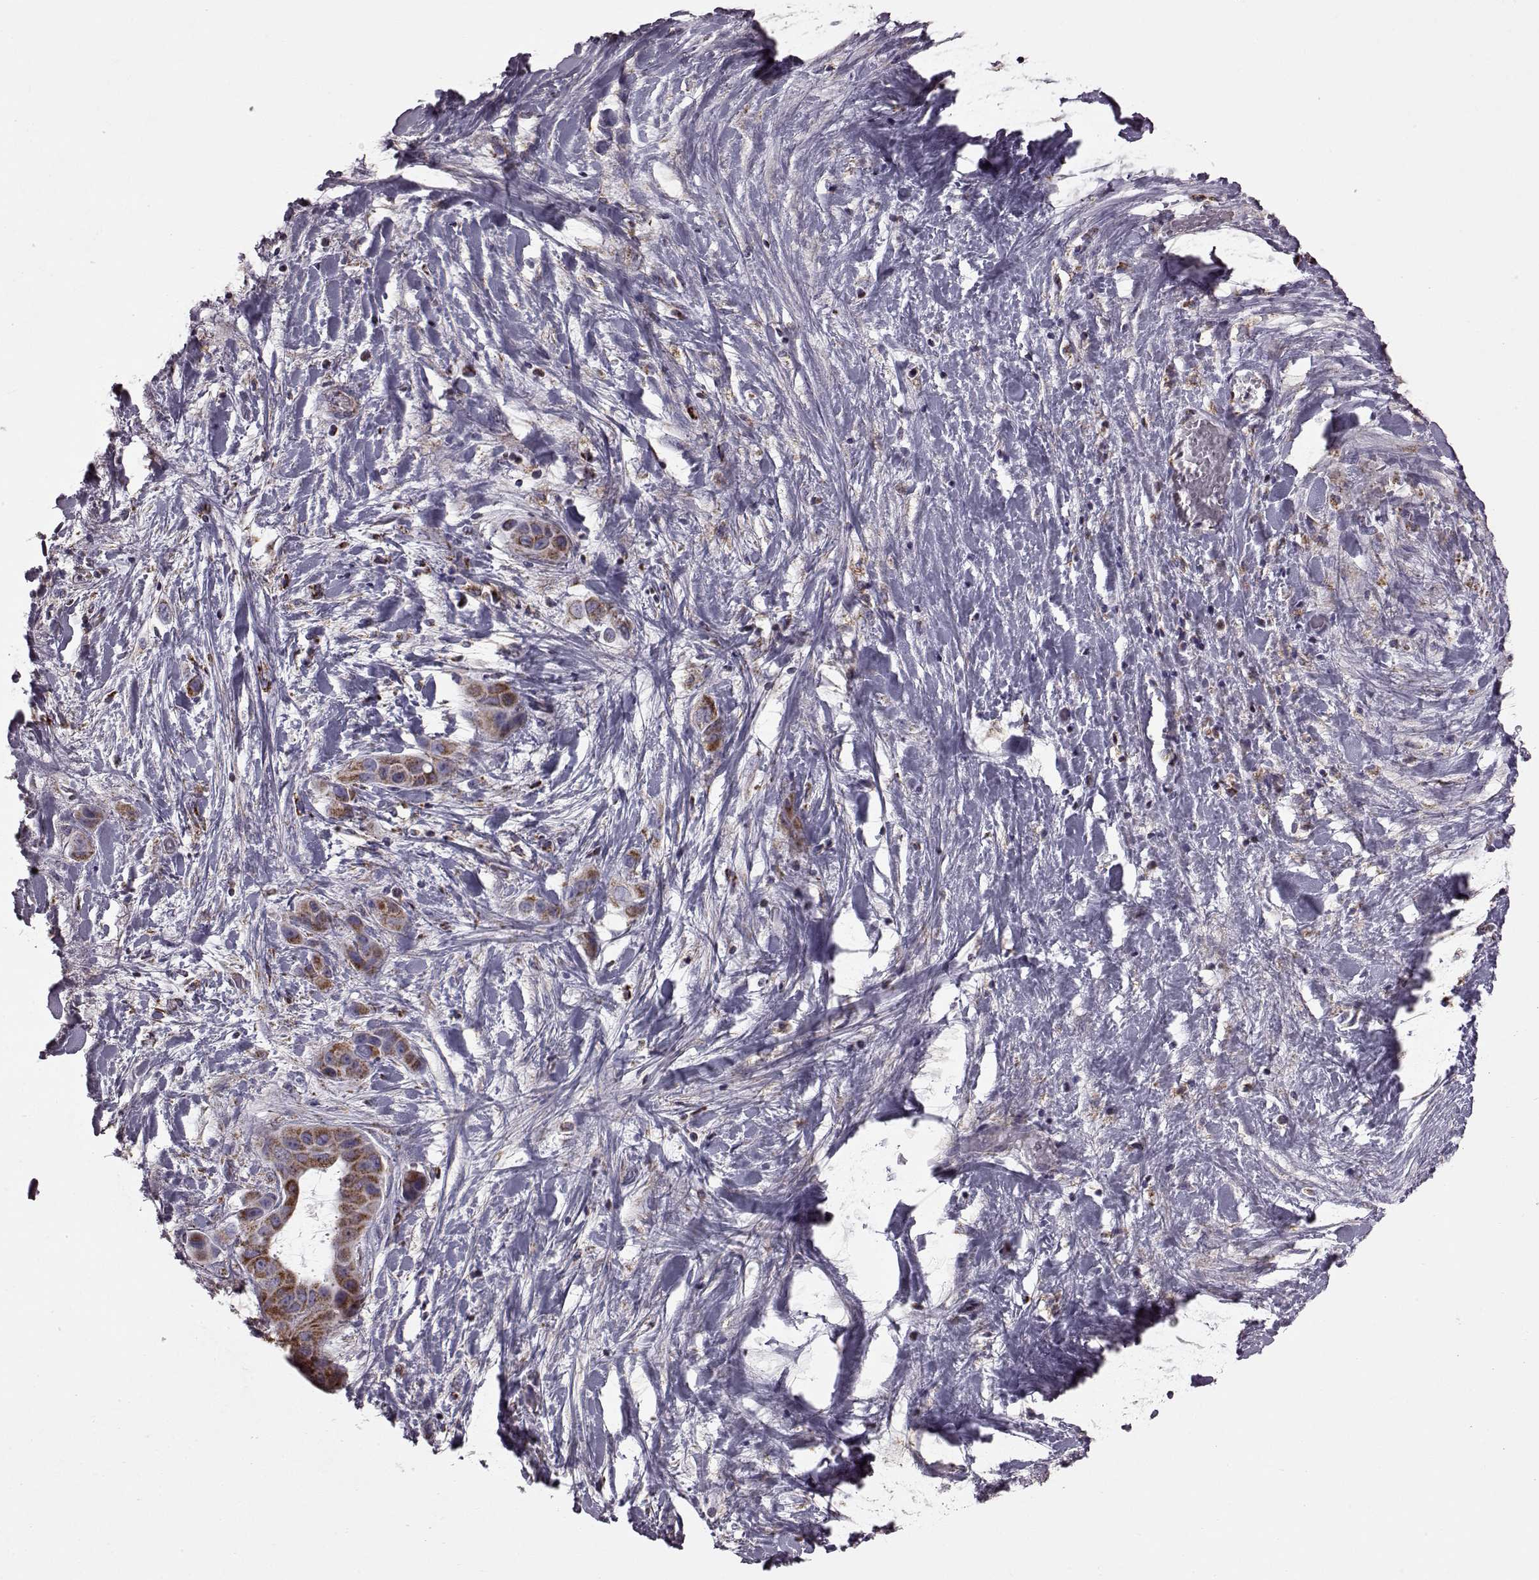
{"staining": {"intensity": "strong", "quantity": ">75%", "location": "cytoplasmic/membranous"}, "tissue": "liver cancer", "cell_type": "Tumor cells", "image_type": "cancer", "snomed": [{"axis": "morphology", "description": "Cholangiocarcinoma"}, {"axis": "topography", "description": "Liver"}], "caption": "Liver cancer (cholangiocarcinoma) stained with IHC shows strong cytoplasmic/membranous positivity in approximately >75% of tumor cells.", "gene": "FAM8A1", "patient": {"sex": "female", "age": 52}}